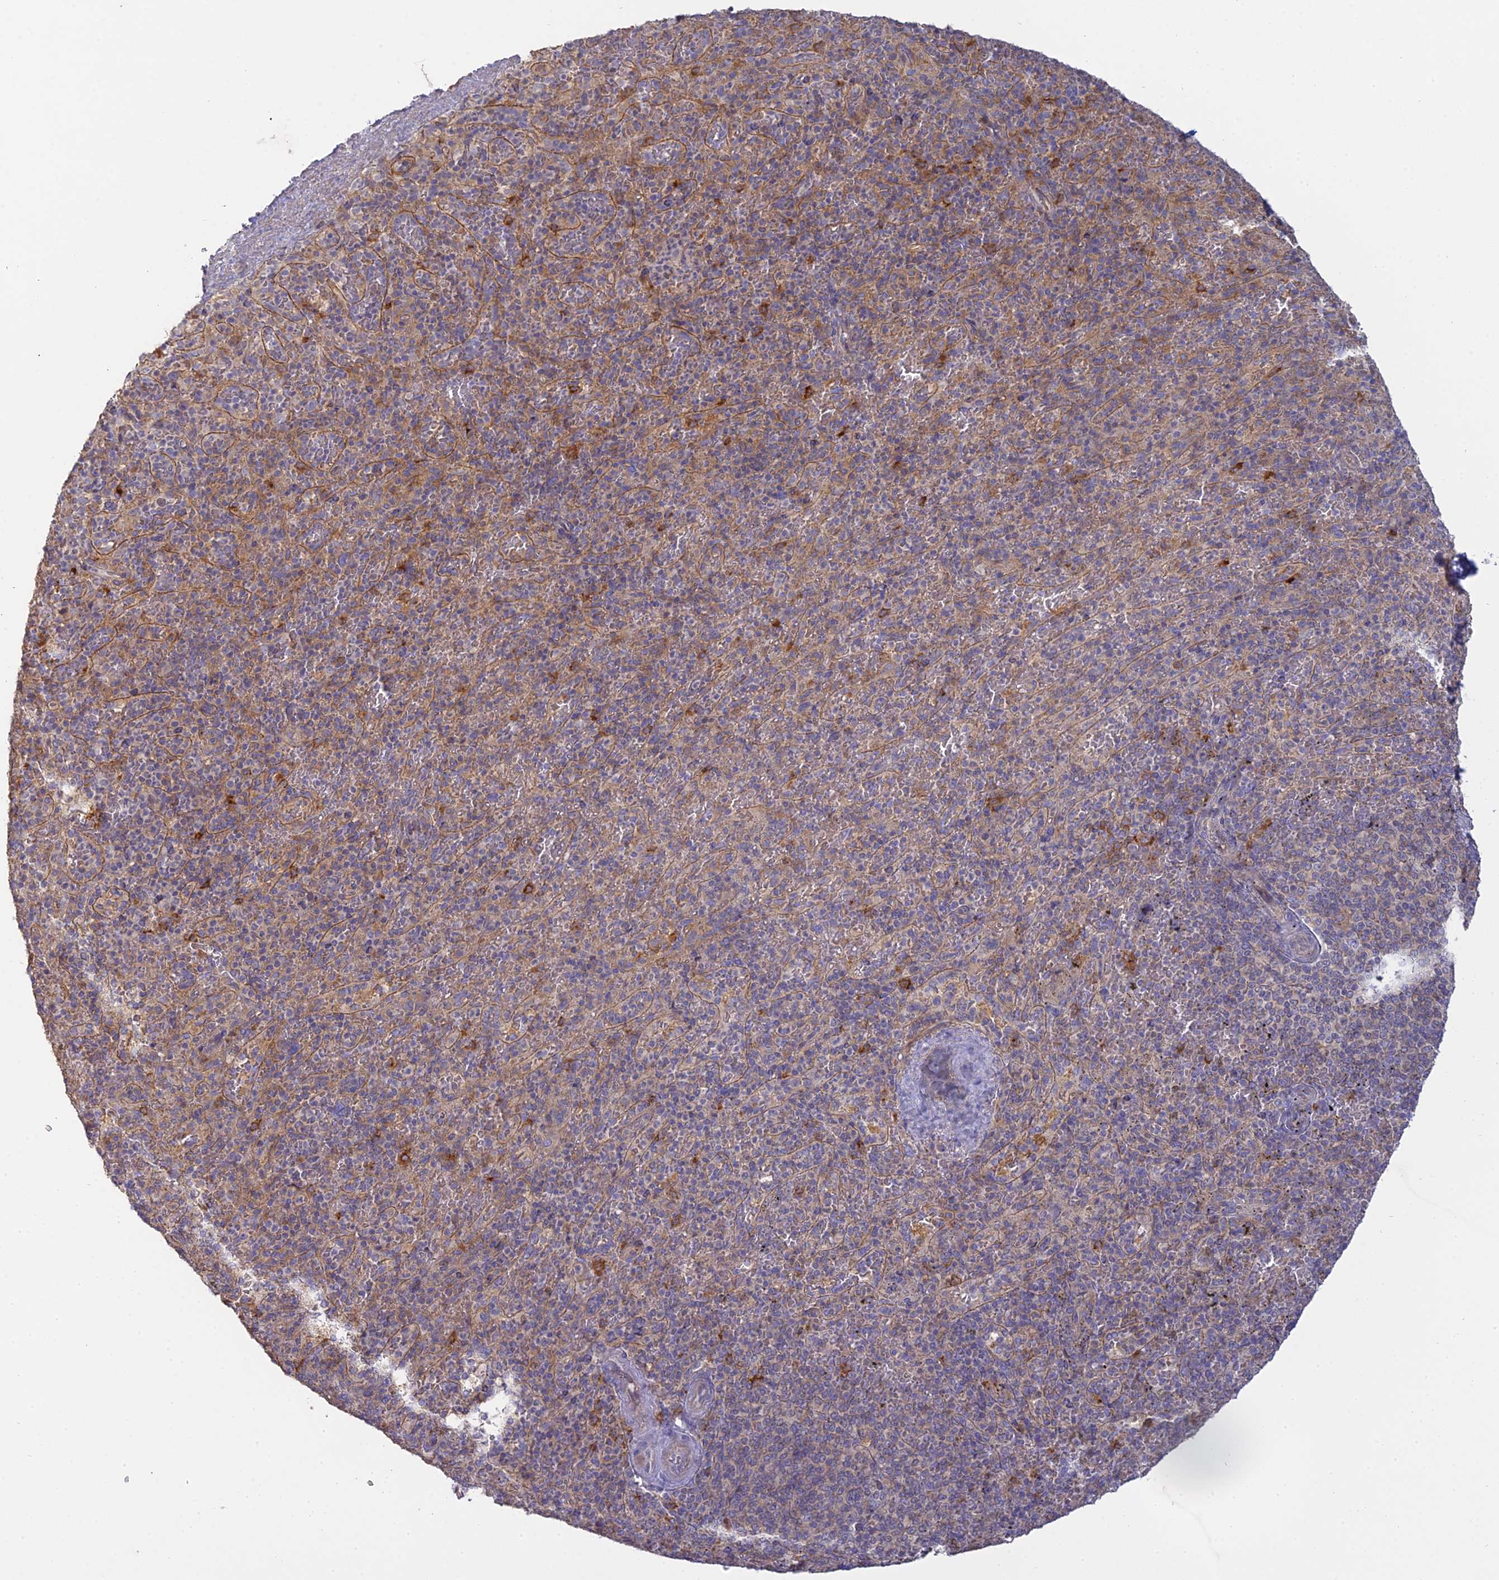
{"staining": {"intensity": "moderate", "quantity": "<25%", "location": "cytoplasmic/membranous"}, "tissue": "spleen", "cell_type": "Cells in red pulp", "image_type": "normal", "snomed": [{"axis": "morphology", "description": "Normal tissue, NOS"}, {"axis": "topography", "description": "Spleen"}], "caption": "This is a histology image of immunohistochemistry staining of normal spleen, which shows moderate expression in the cytoplasmic/membranous of cells in red pulp.", "gene": "SFT2D2", "patient": {"sex": "male", "age": 82}}